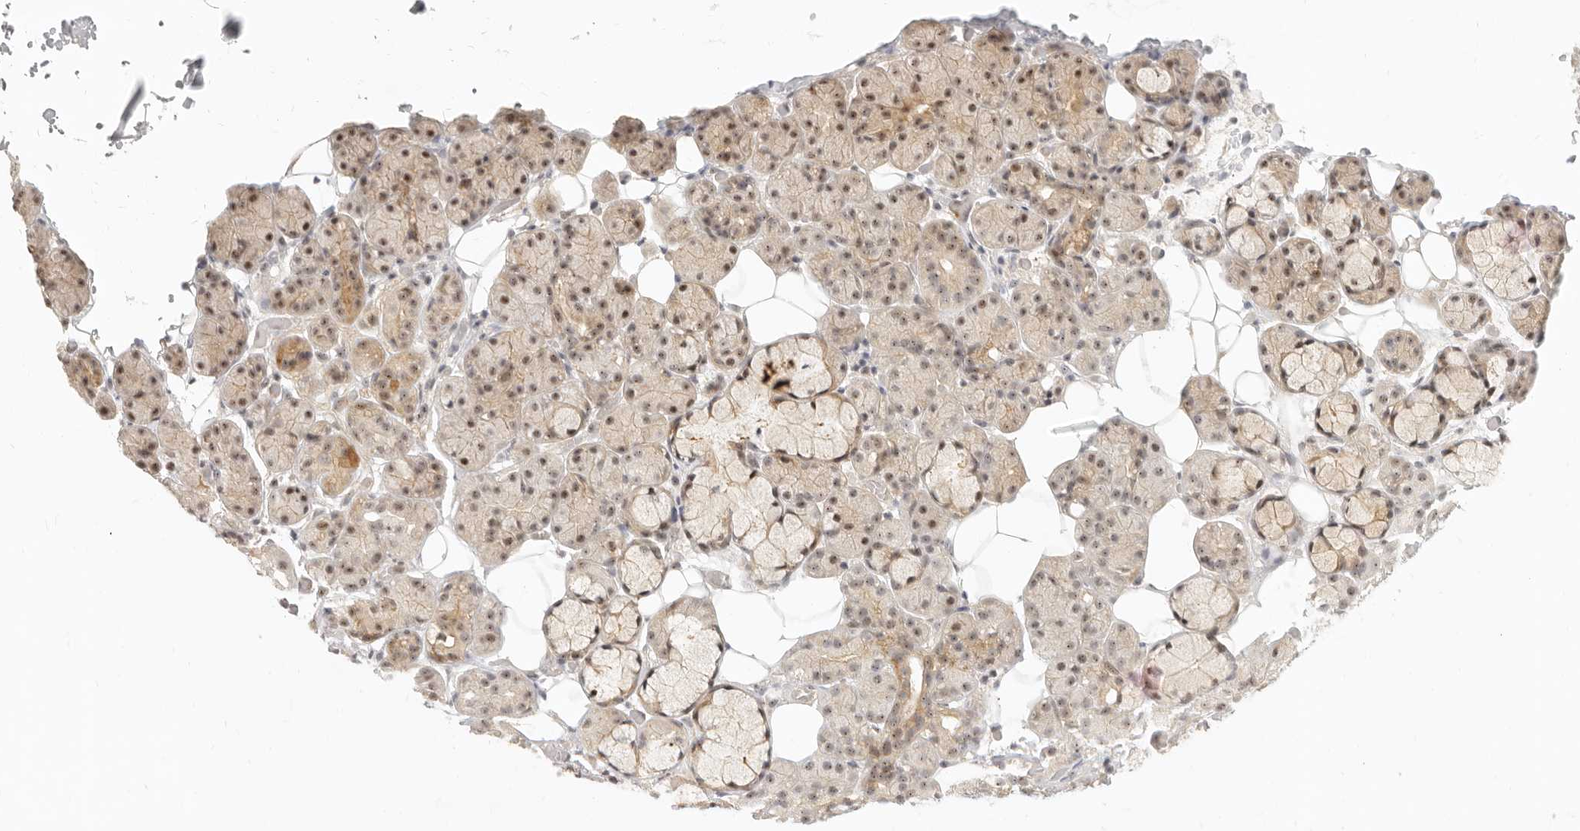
{"staining": {"intensity": "moderate", "quantity": "25%-75%", "location": "nuclear"}, "tissue": "salivary gland", "cell_type": "Glandular cells", "image_type": "normal", "snomed": [{"axis": "morphology", "description": "Normal tissue, NOS"}, {"axis": "topography", "description": "Salivary gland"}], "caption": "About 25%-75% of glandular cells in benign human salivary gland demonstrate moderate nuclear protein expression as visualized by brown immunohistochemical staining.", "gene": "BAP1", "patient": {"sex": "male", "age": 63}}